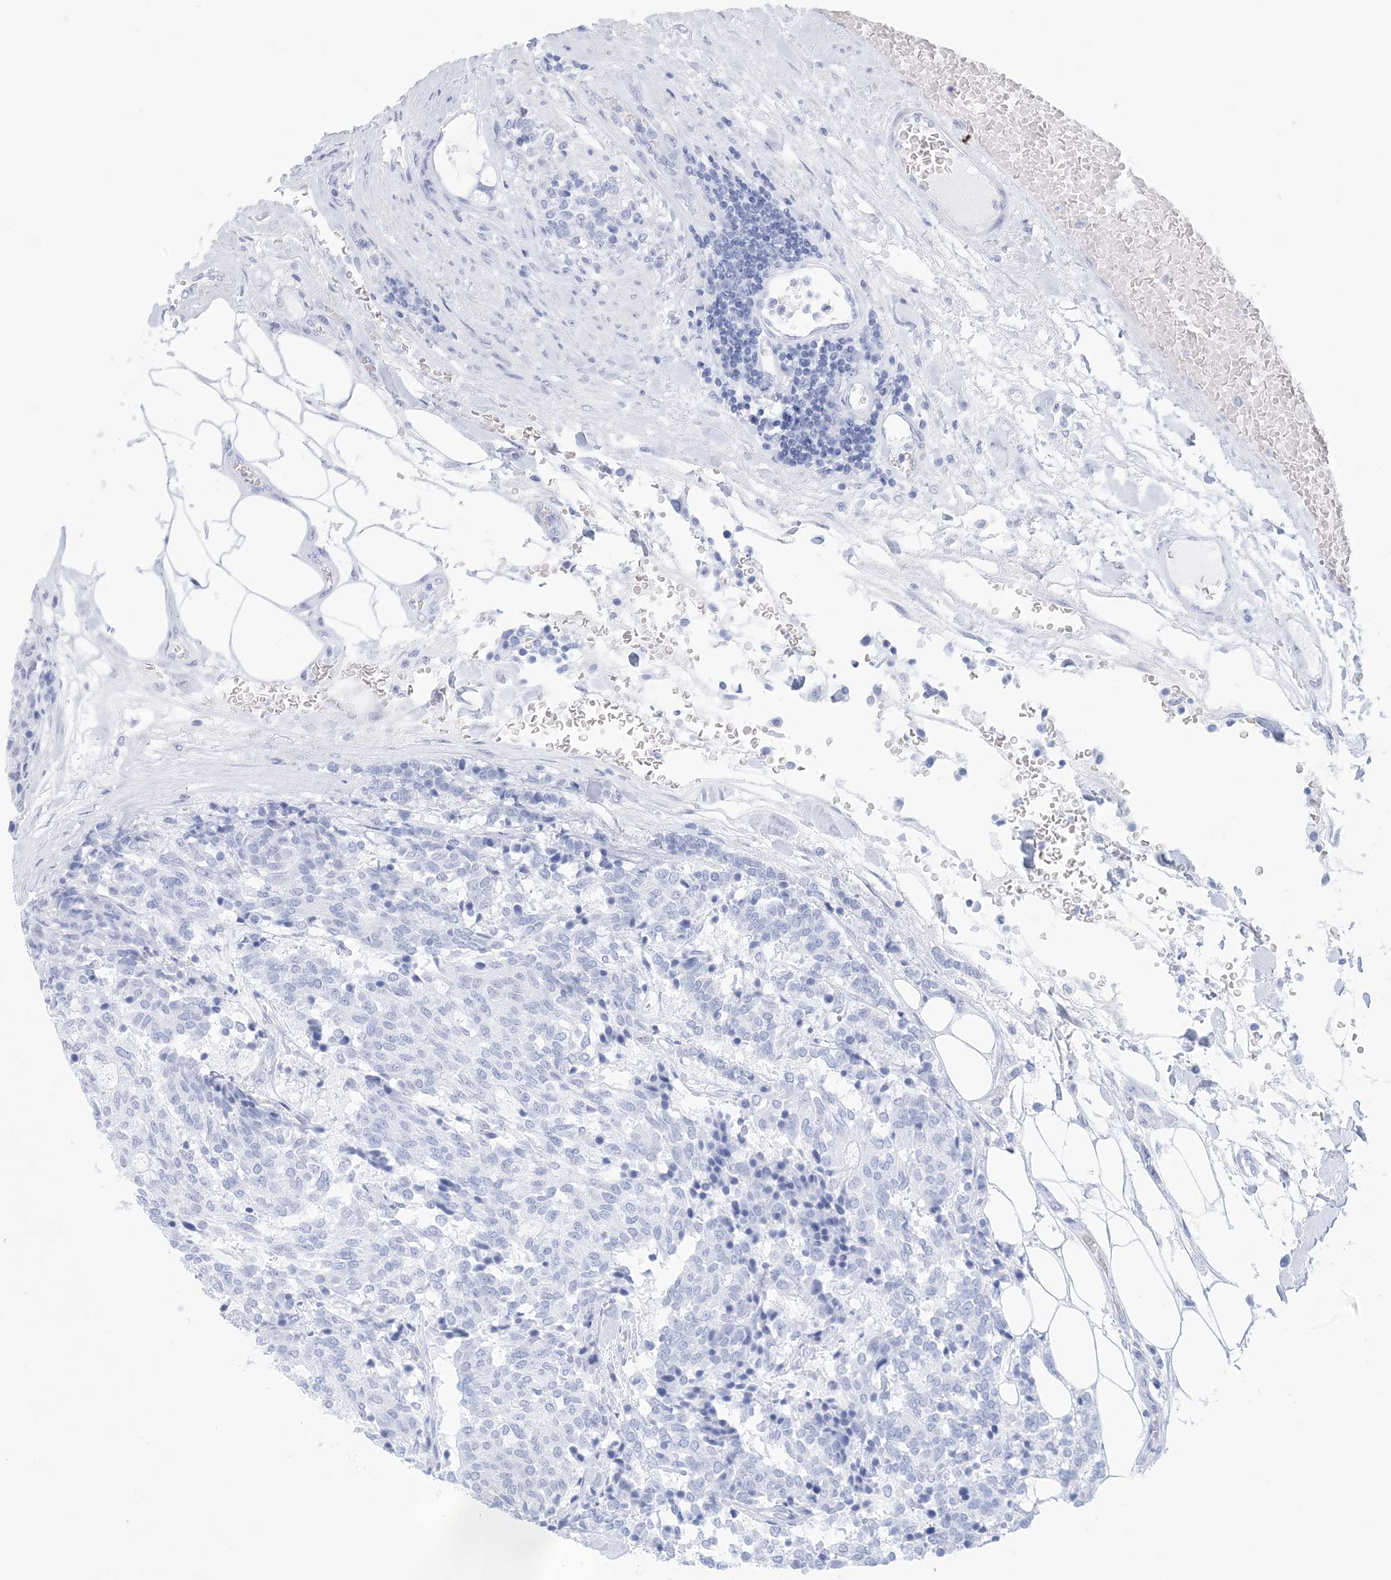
{"staining": {"intensity": "negative", "quantity": "none", "location": "none"}, "tissue": "carcinoid", "cell_type": "Tumor cells", "image_type": "cancer", "snomed": [{"axis": "morphology", "description": "Carcinoid, malignant, NOS"}, {"axis": "topography", "description": "Pancreas"}], "caption": "Carcinoid (malignant) was stained to show a protein in brown. There is no significant staining in tumor cells.", "gene": "HMGCS1", "patient": {"sex": "female", "age": 54}}